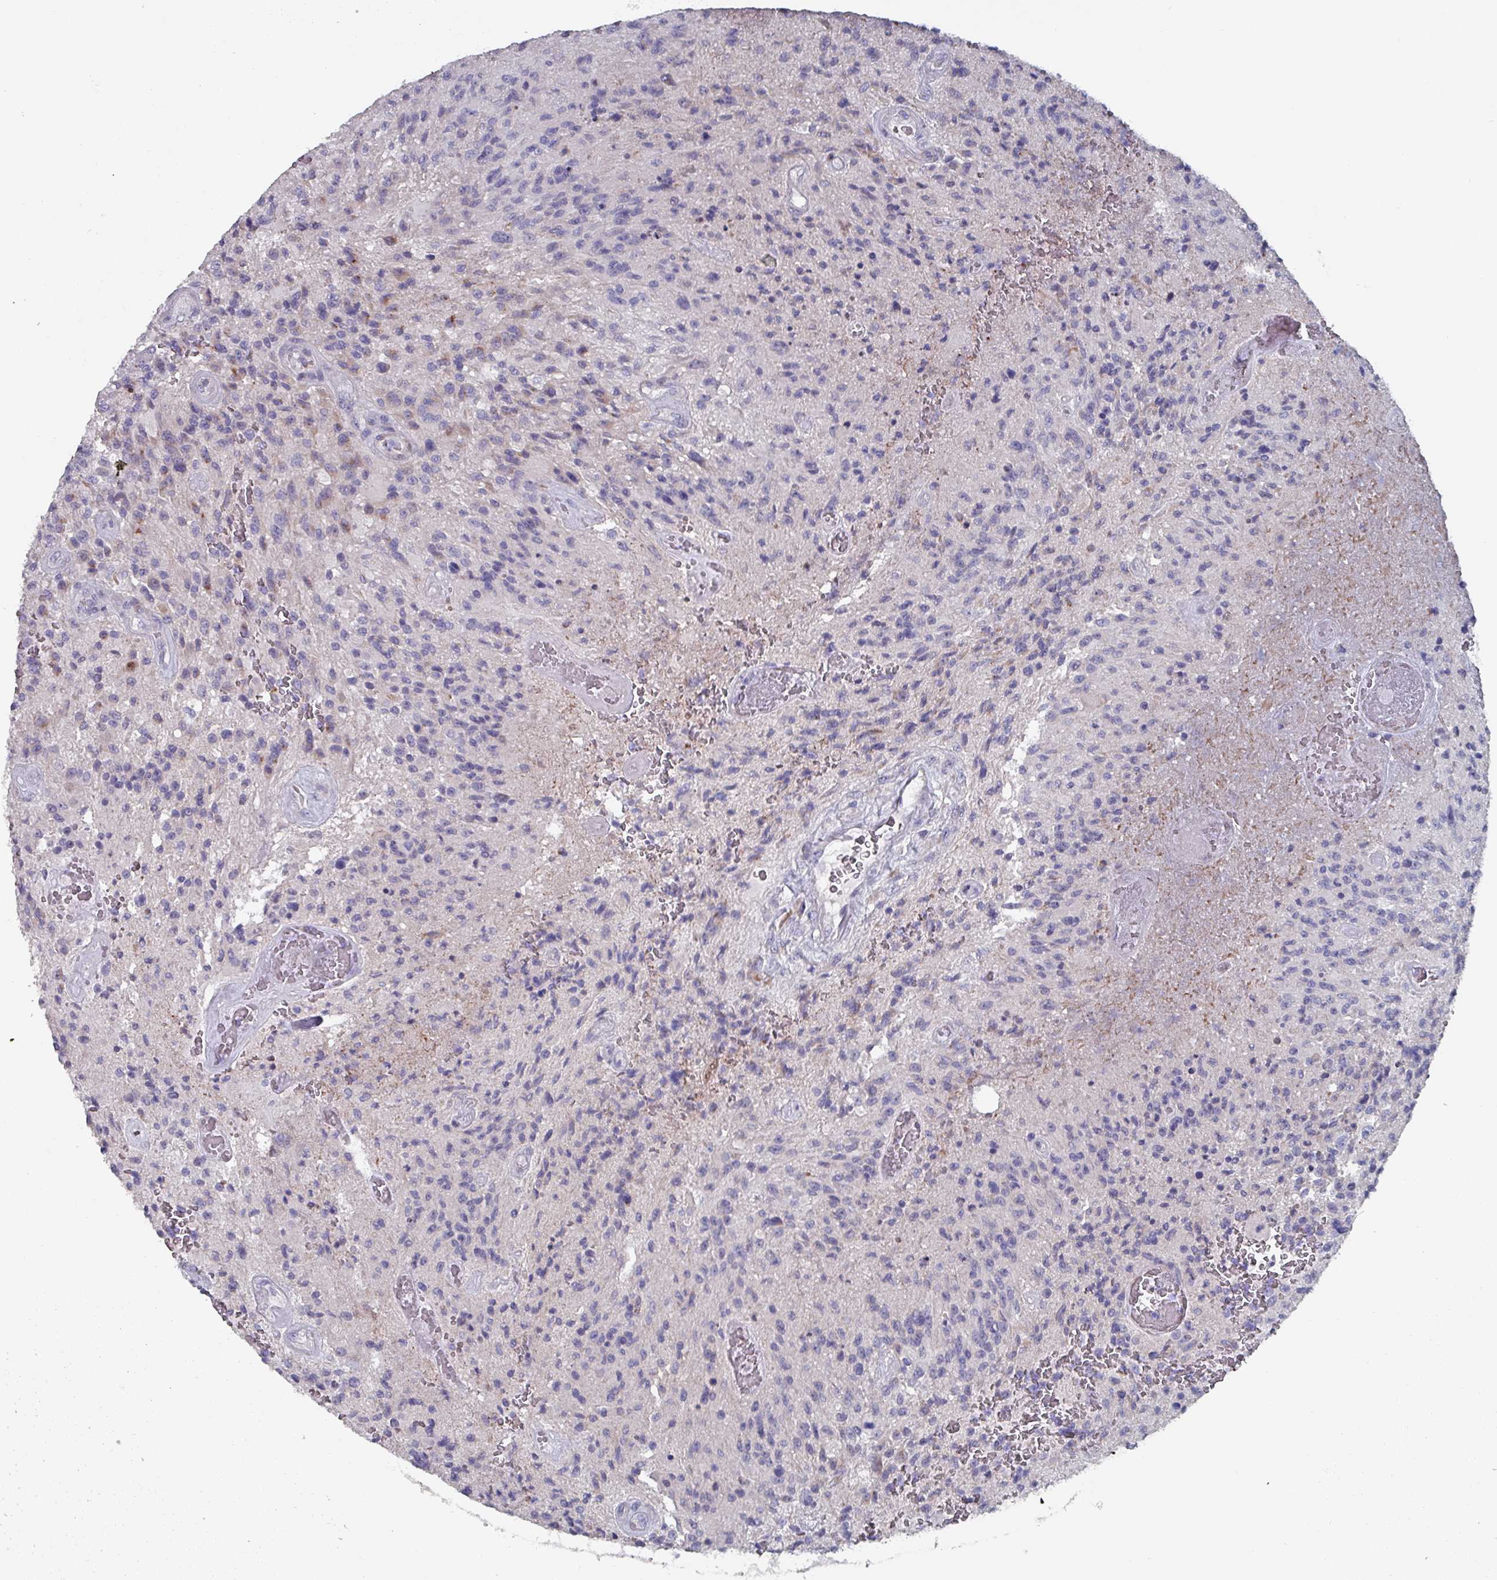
{"staining": {"intensity": "negative", "quantity": "none", "location": "none"}, "tissue": "glioma", "cell_type": "Tumor cells", "image_type": "cancer", "snomed": [{"axis": "morphology", "description": "Normal tissue, NOS"}, {"axis": "morphology", "description": "Glioma, malignant, High grade"}, {"axis": "topography", "description": "Cerebral cortex"}], "caption": "This is an immunohistochemistry photomicrograph of human glioma. There is no staining in tumor cells.", "gene": "DRD5", "patient": {"sex": "male", "age": 56}}